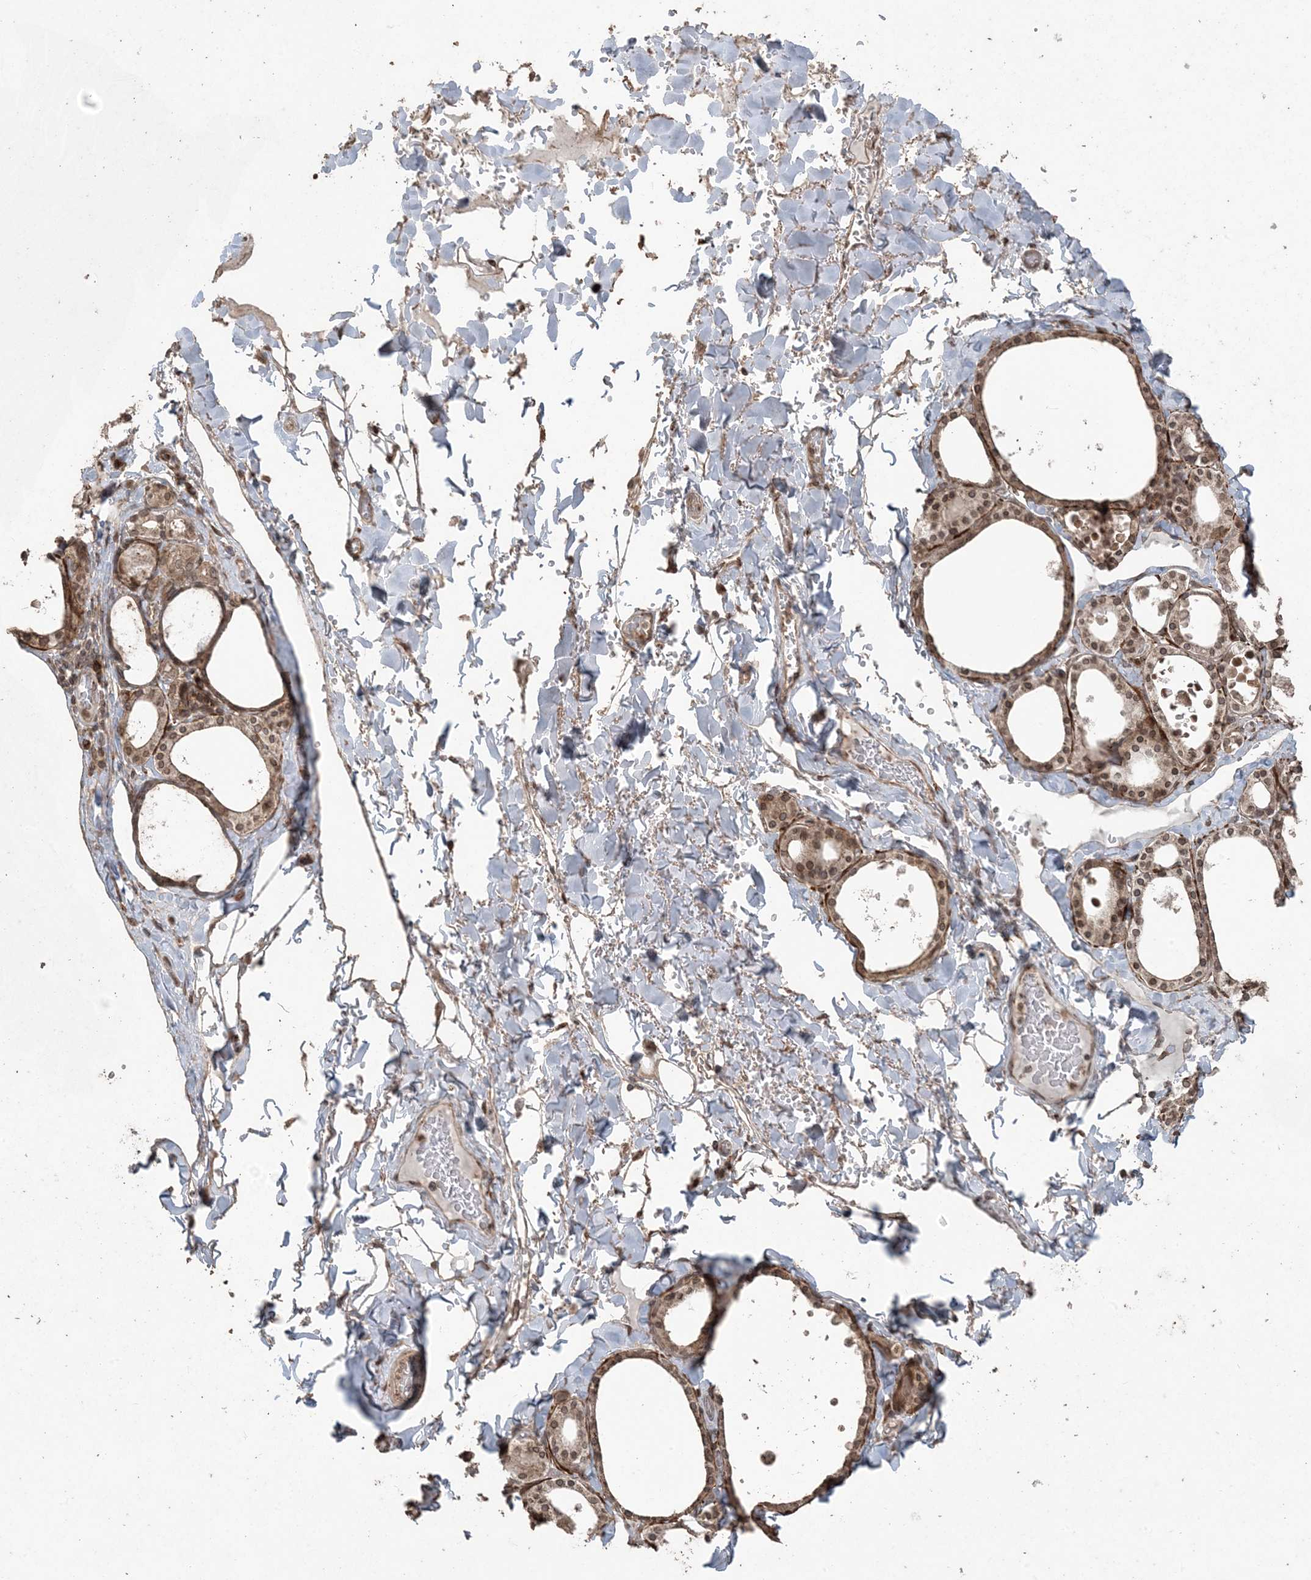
{"staining": {"intensity": "moderate", "quantity": ">75%", "location": "cytoplasmic/membranous"}, "tissue": "thyroid gland", "cell_type": "Glandular cells", "image_type": "normal", "snomed": [{"axis": "morphology", "description": "Normal tissue, NOS"}, {"axis": "topography", "description": "Thyroid gland"}], "caption": "Brown immunohistochemical staining in normal thyroid gland exhibits moderate cytoplasmic/membranous staining in approximately >75% of glandular cells. The staining was performed using DAB (3,3'-diaminobenzidine) to visualize the protein expression in brown, while the nuclei were stained in blue with hematoxylin (Magnification: 20x).", "gene": "DDX19B", "patient": {"sex": "male", "age": 56}}